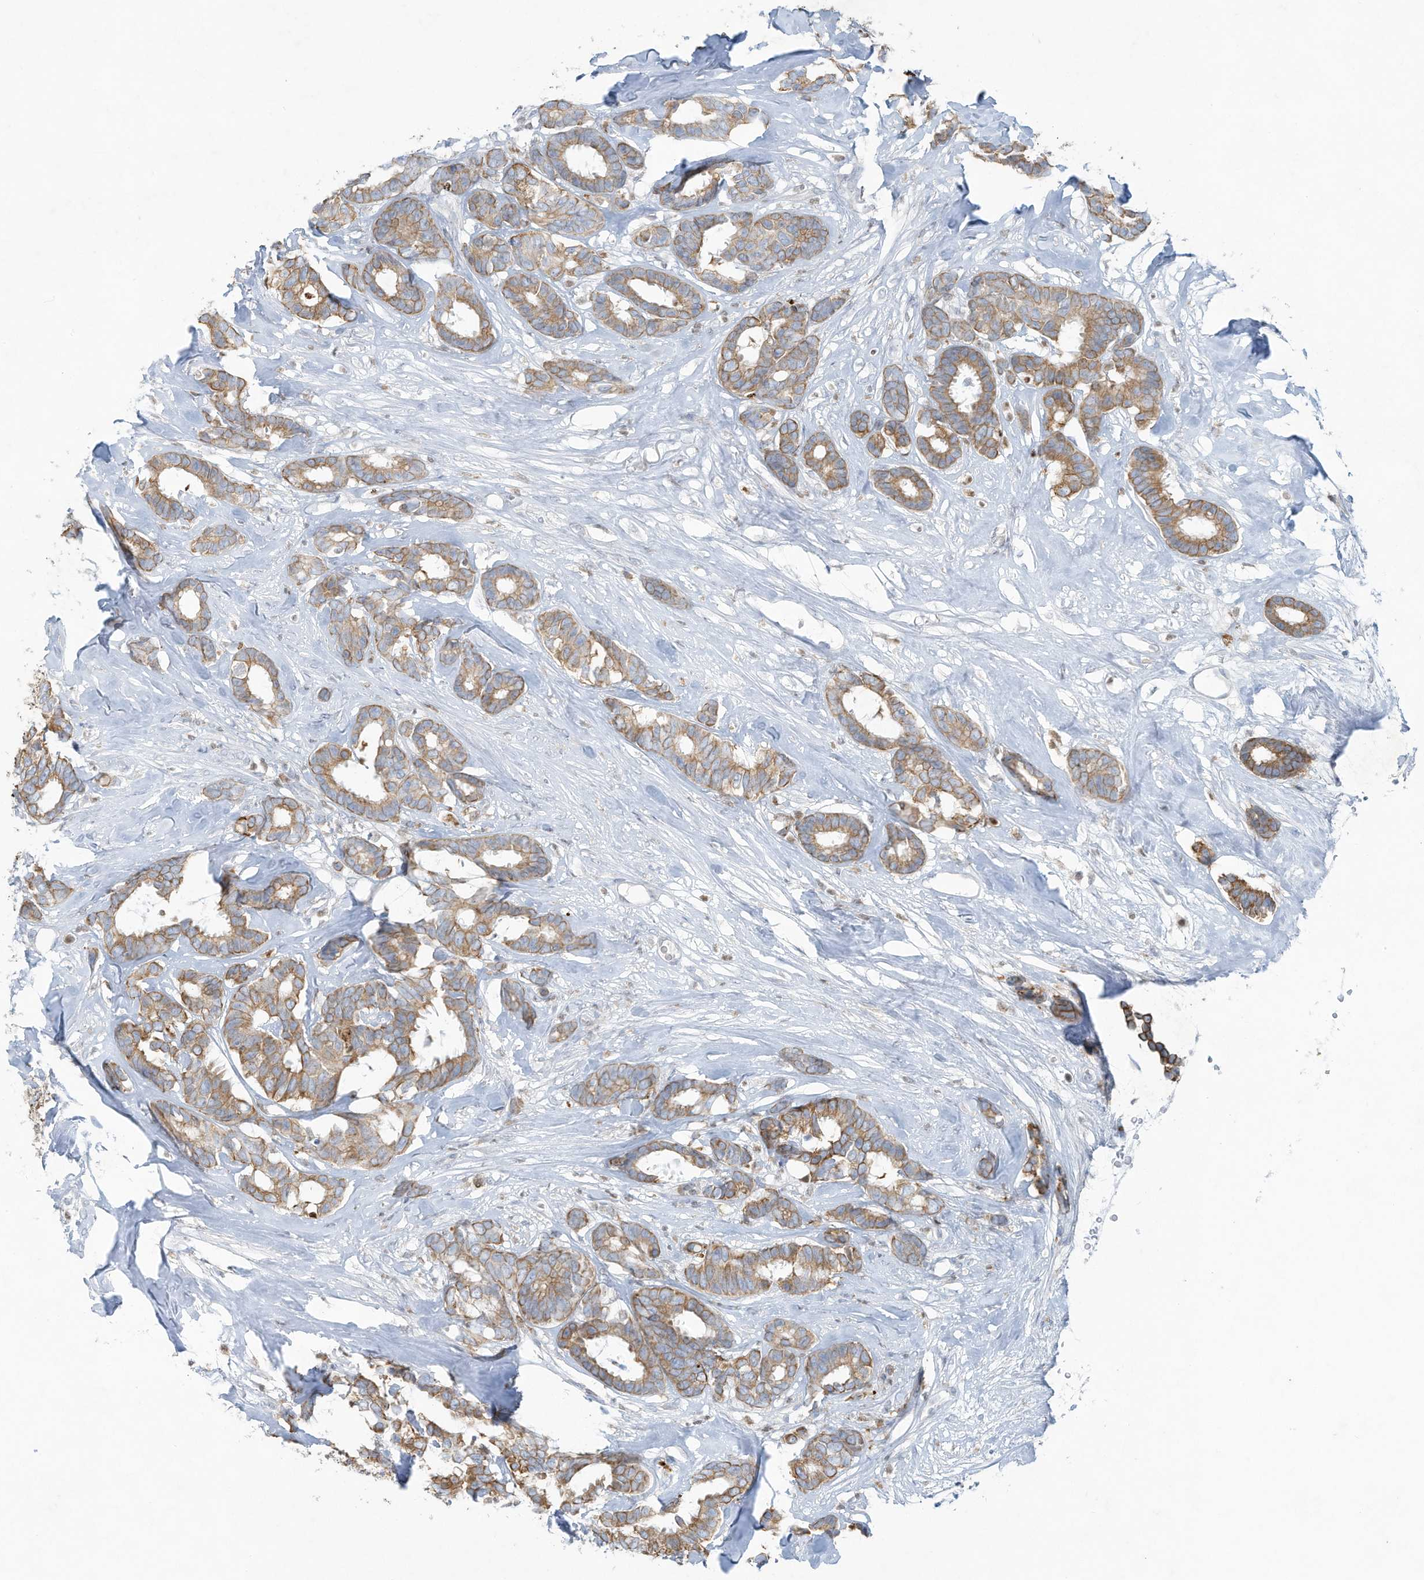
{"staining": {"intensity": "moderate", "quantity": ">75%", "location": "cytoplasmic/membranous"}, "tissue": "breast cancer", "cell_type": "Tumor cells", "image_type": "cancer", "snomed": [{"axis": "morphology", "description": "Duct carcinoma"}, {"axis": "topography", "description": "Breast"}], "caption": "Human breast cancer (intraductal carcinoma) stained for a protein (brown) demonstrates moderate cytoplasmic/membranous positive positivity in approximately >75% of tumor cells.", "gene": "TUBE1", "patient": {"sex": "female", "age": 87}}